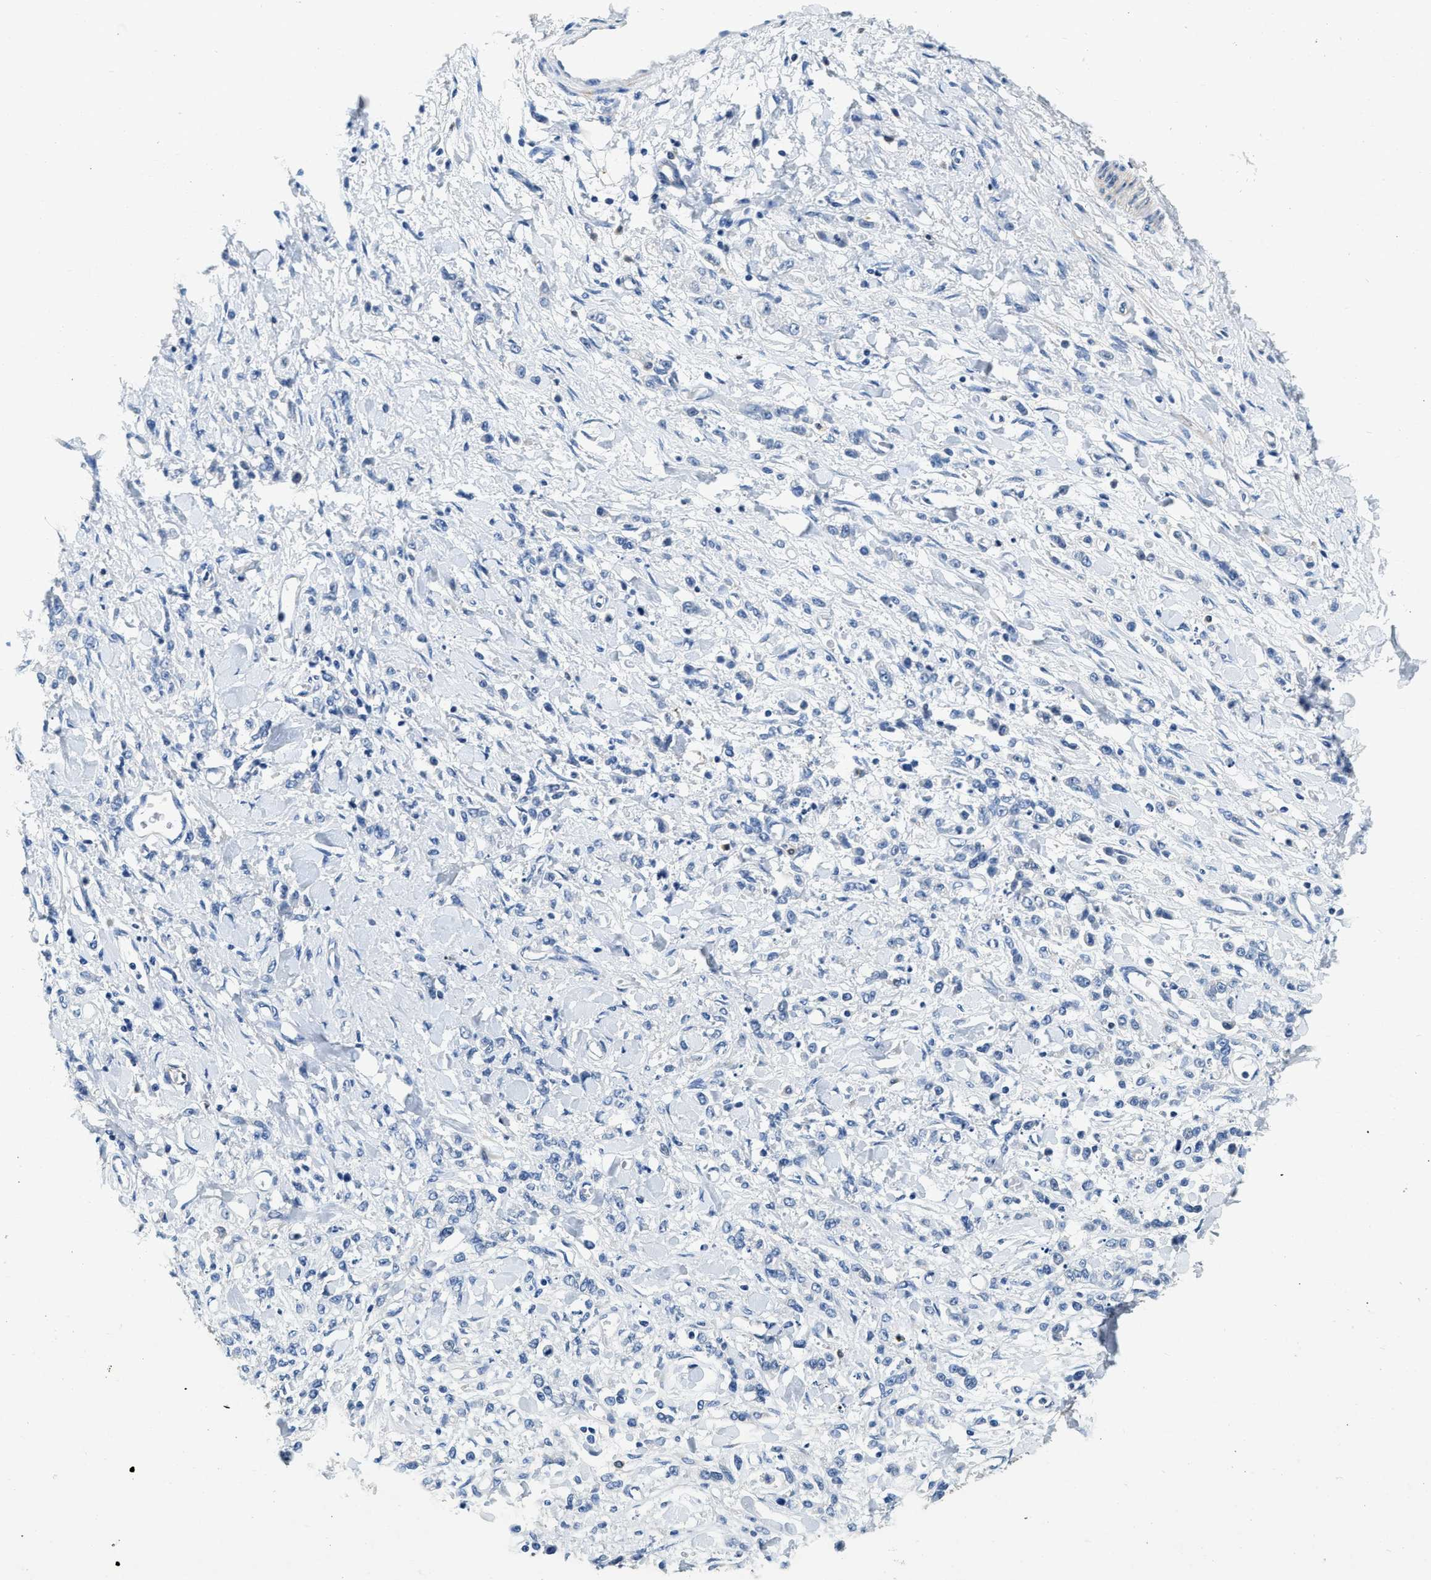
{"staining": {"intensity": "negative", "quantity": "none", "location": "none"}, "tissue": "stomach cancer", "cell_type": "Tumor cells", "image_type": "cancer", "snomed": [{"axis": "morphology", "description": "Normal tissue, NOS"}, {"axis": "morphology", "description": "Adenocarcinoma, NOS"}, {"axis": "topography", "description": "Stomach"}], "caption": "This is an immunohistochemistry image of stomach cancer (adenocarcinoma). There is no positivity in tumor cells.", "gene": "EIF2AK2", "patient": {"sex": "male", "age": 82}}